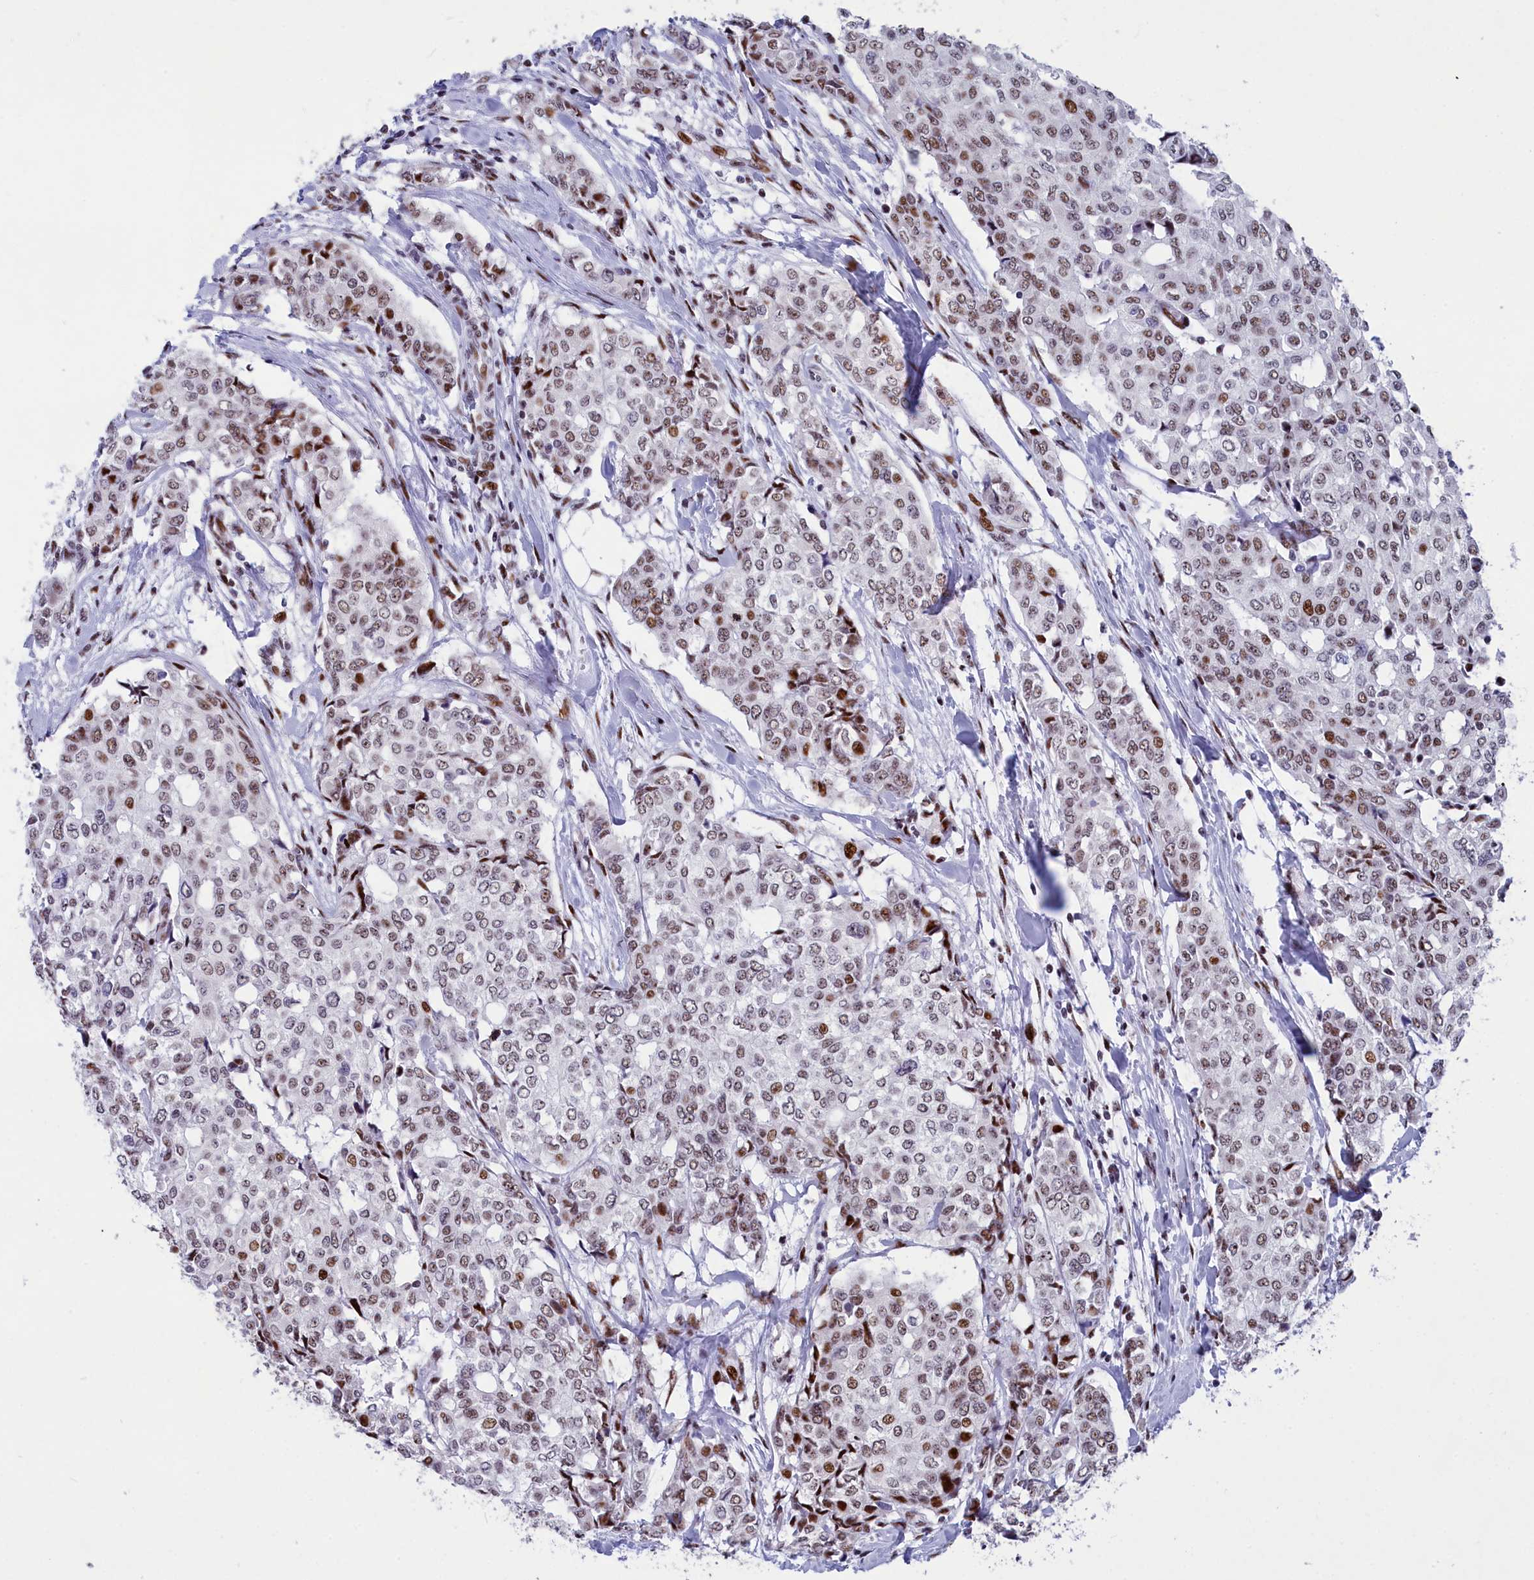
{"staining": {"intensity": "weak", "quantity": ">75%", "location": "nuclear"}, "tissue": "breast cancer", "cell_type": "Tumor cells", "image_type": "cancer", "snomed": [{"axis": "morphology", "description": "Lobular carcinoma"}, {"axis": "topography", "description": "Breast"}], "caption": "Immunohistochemistry (IHC) of human breast cancer (lobular carcinoma) demonstrates low levels of weak nuclear staining in about >75% of tumor cells. (Stains: DAB (3,3'-diaminobenzidine) in brown, nuclei in blue, Microscopy: brightfield microscopy at high magnification).", "gene": "NSA2", "patient": {"sex": "female", "age": 51}}